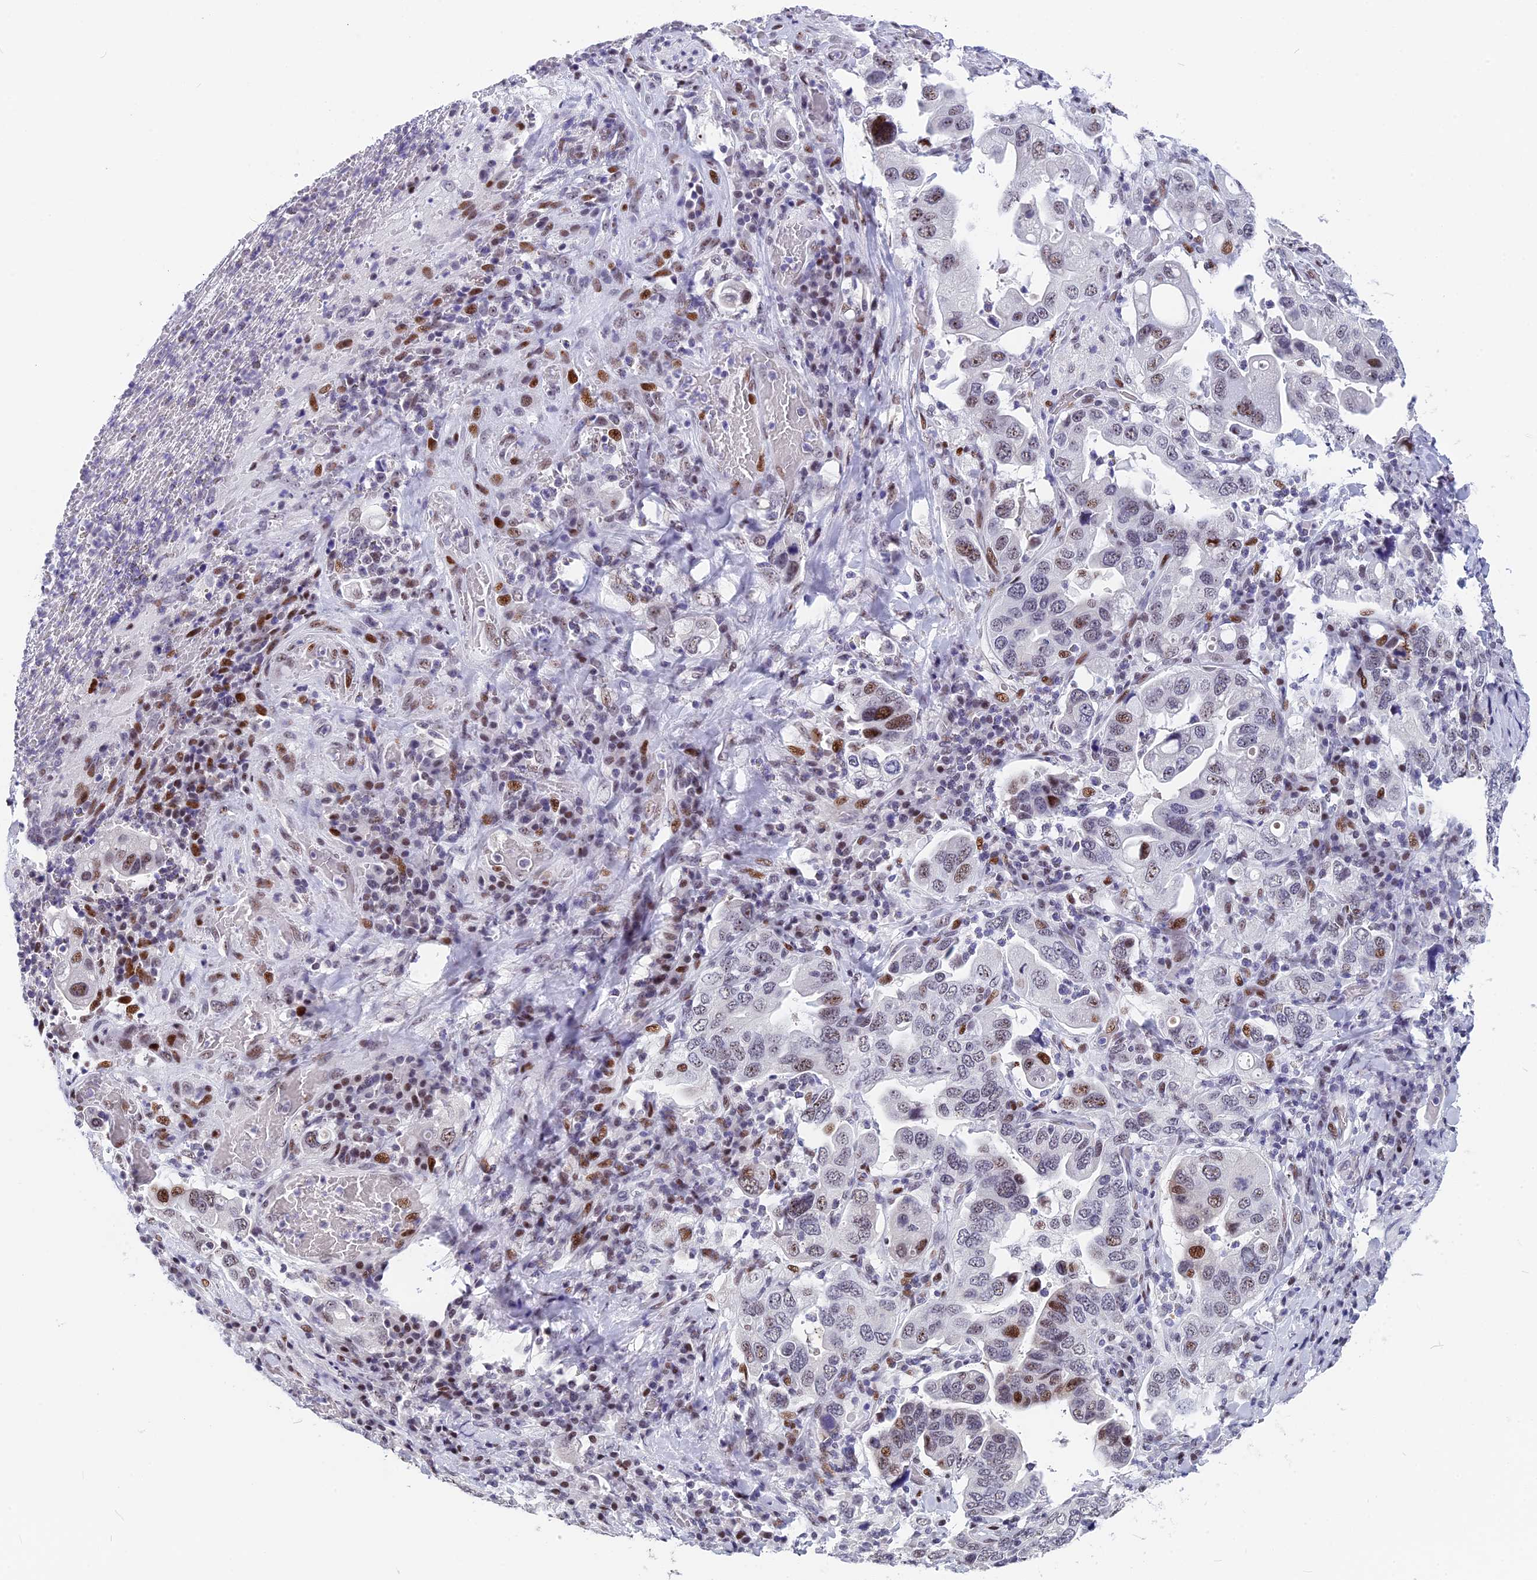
{"staining": {"intensity": "weak", "quantity": "25%-75%", "location": "nuclear"}, "tissue": "stomach cancer", "cell_type": "Tumor cells", "image_type": "cancer", "snomed": [{"axis": "morphology", "description": "Adenocarcinoma, NOS"}, {"axis": "topography", "description": "Stomach, upper"}], "caption": "Protein expression analysis of stomach cancer exhibits weak nuclear expression in approximately 25%-75% of tumor cells.", "gene": "NSA2", "patient": {"sex": "male", "age": 62}}